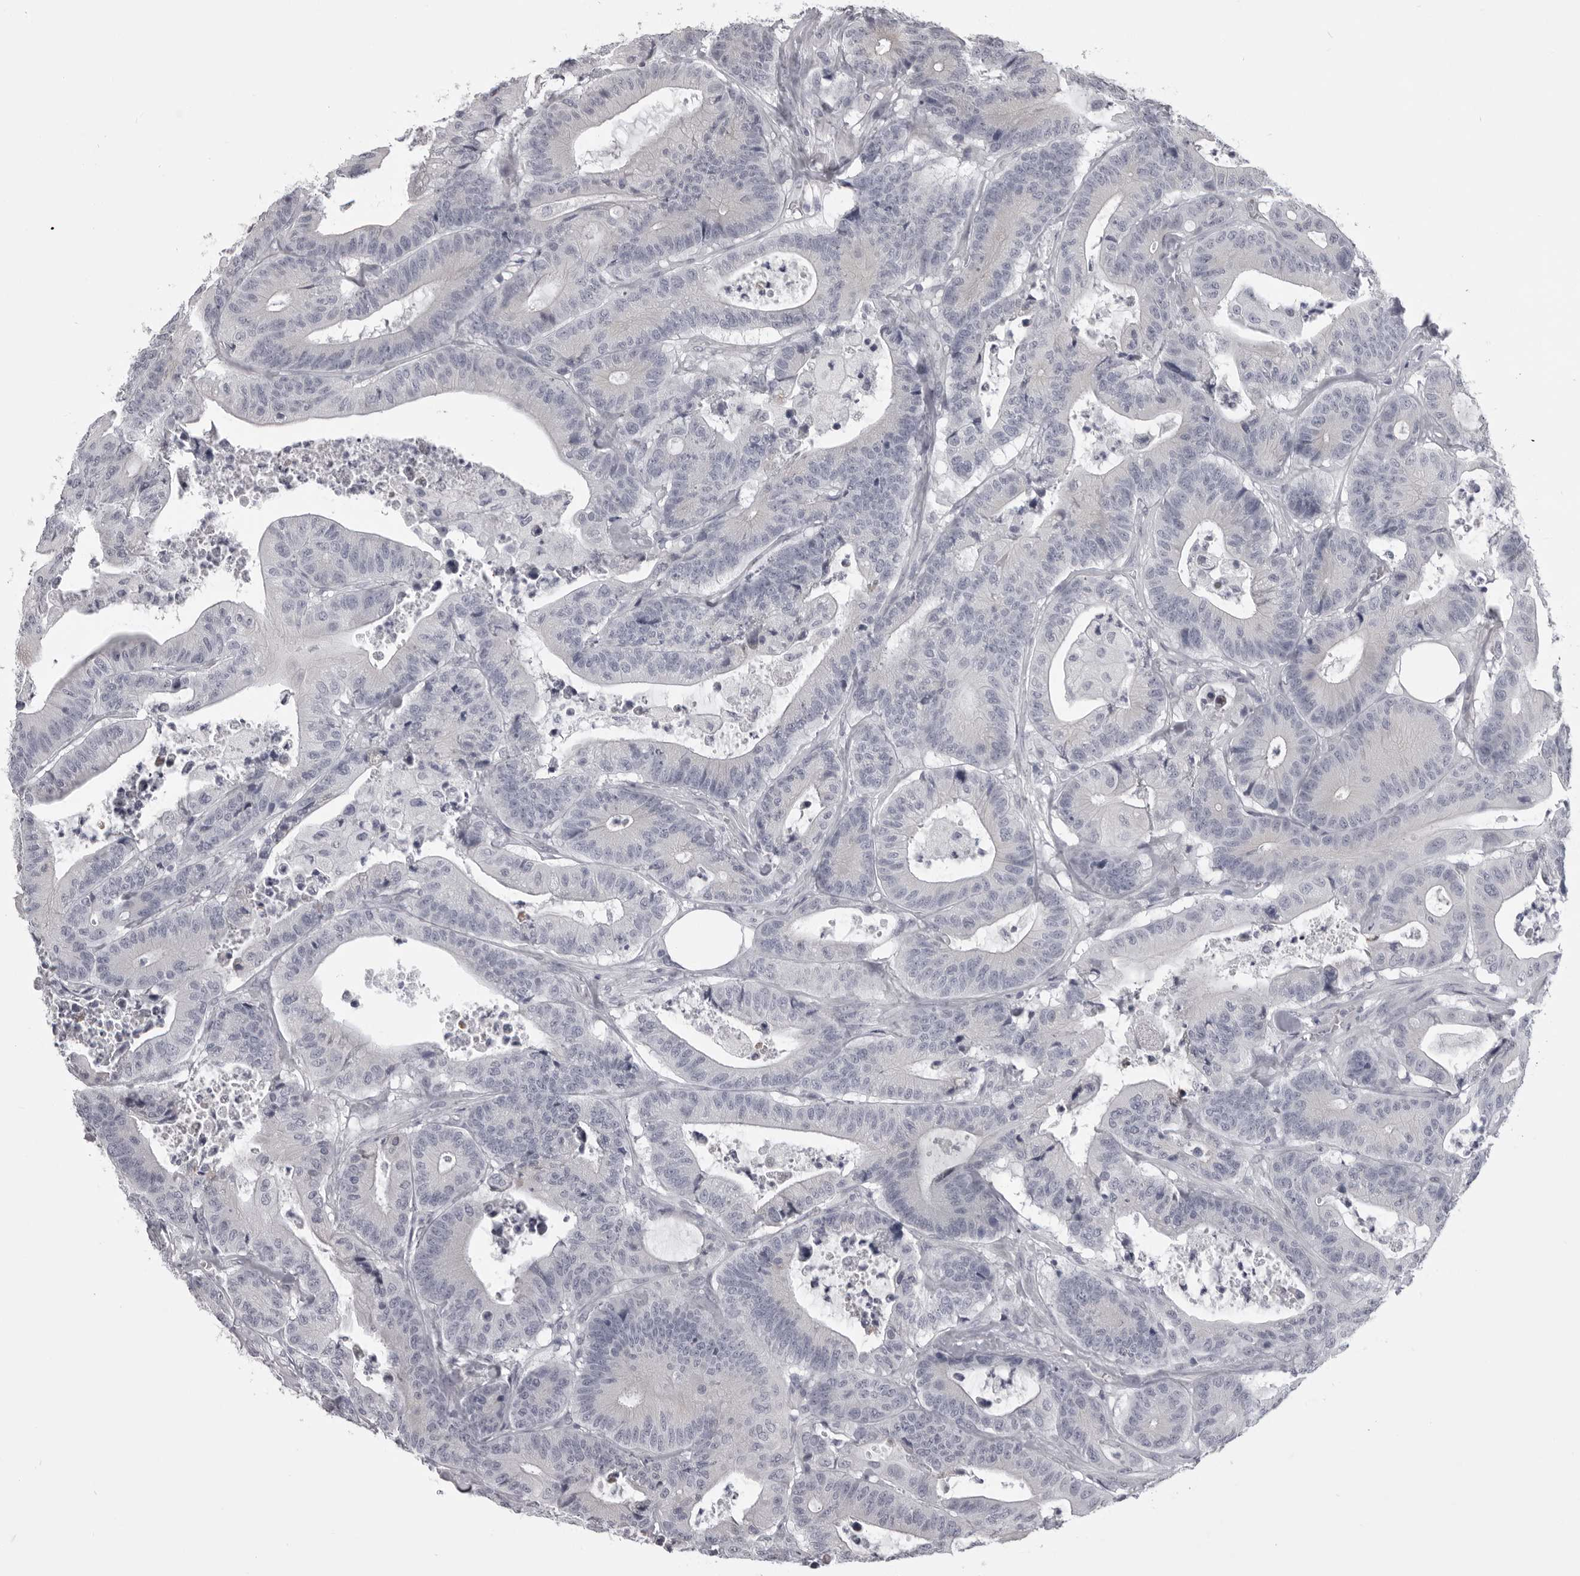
{"staining": {"intensity": "negative", "quantity": "none", "location": "none"}, "tissue": "colorectal cancer", "cell_type": "Tumor cells", "image_type": "cancer", "snomed": [{"axis": "morphology", "description": "Adenocarcinoma, NOS"}, {"axis": "topography", "description": "Colon"}], "caption": "A high-resolution image shows immunohistochemistry staining of colorectal cancer (adenocarcinoma), which demonstrates no significant staining in tumor cells.", "gene": "EPHA10", "patient": {"sex": "female", "age": 84}}